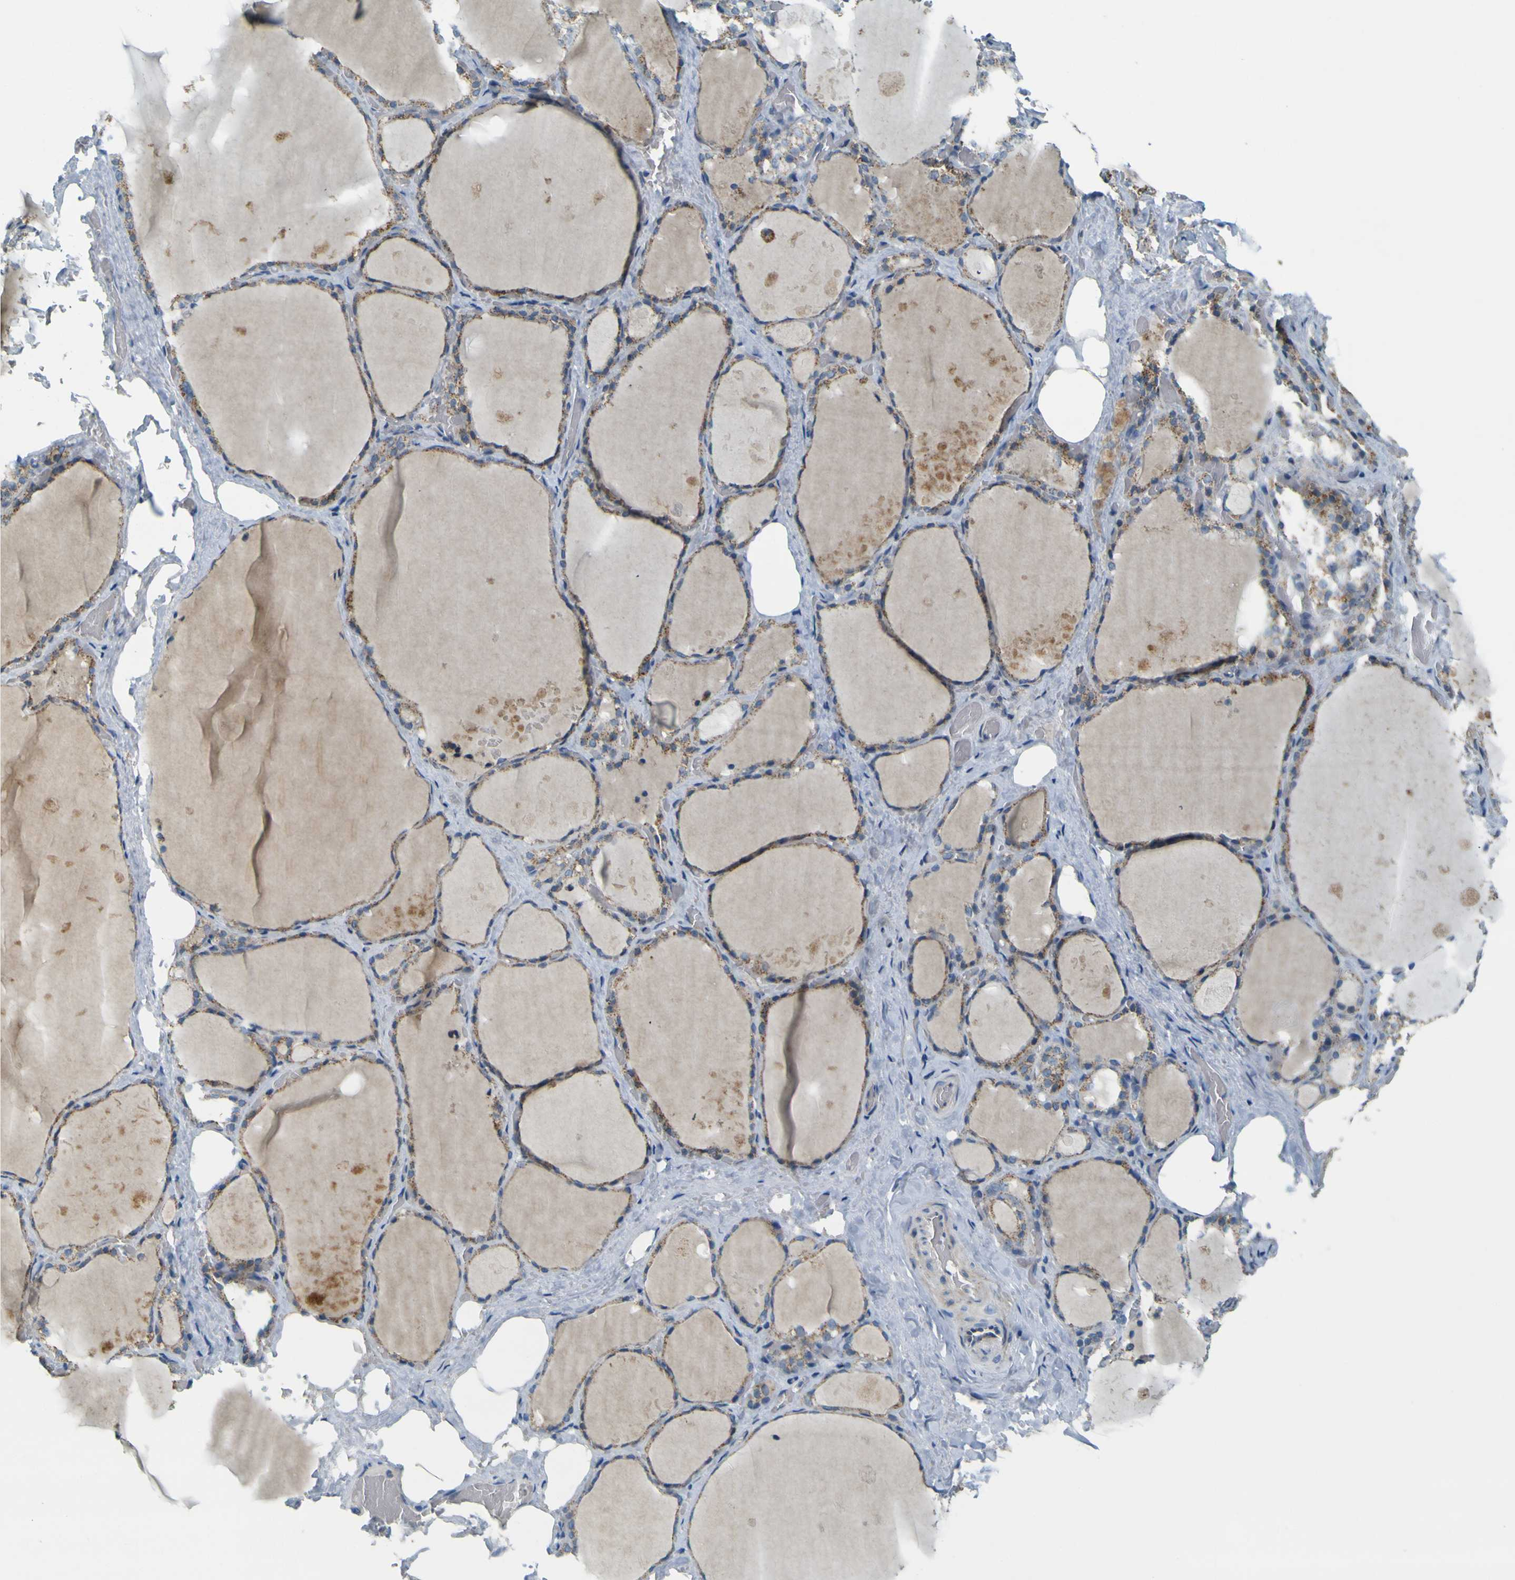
{"staining": {"intensity": "moderate", "quantity": ">75%", "location": "cytoplasmic/membranous"}, "tissue": "thyroid gland", "cell_type": "Glandular cells", "image_type": "normal", "snomed": [{"axis": "morphology", "description": "Normal tissue, NOS"}, {"axis": "topography", "description": "Thyroid gland"}], "caption": "DAB immunohistochemical staining of benign thyroid gland demonstrates moderate cytoplasmic/membranous protein staining in approximately >75% of glandular cells.", "gene": "ACBD5", "patient": {"sex": "male", "age": 61}}